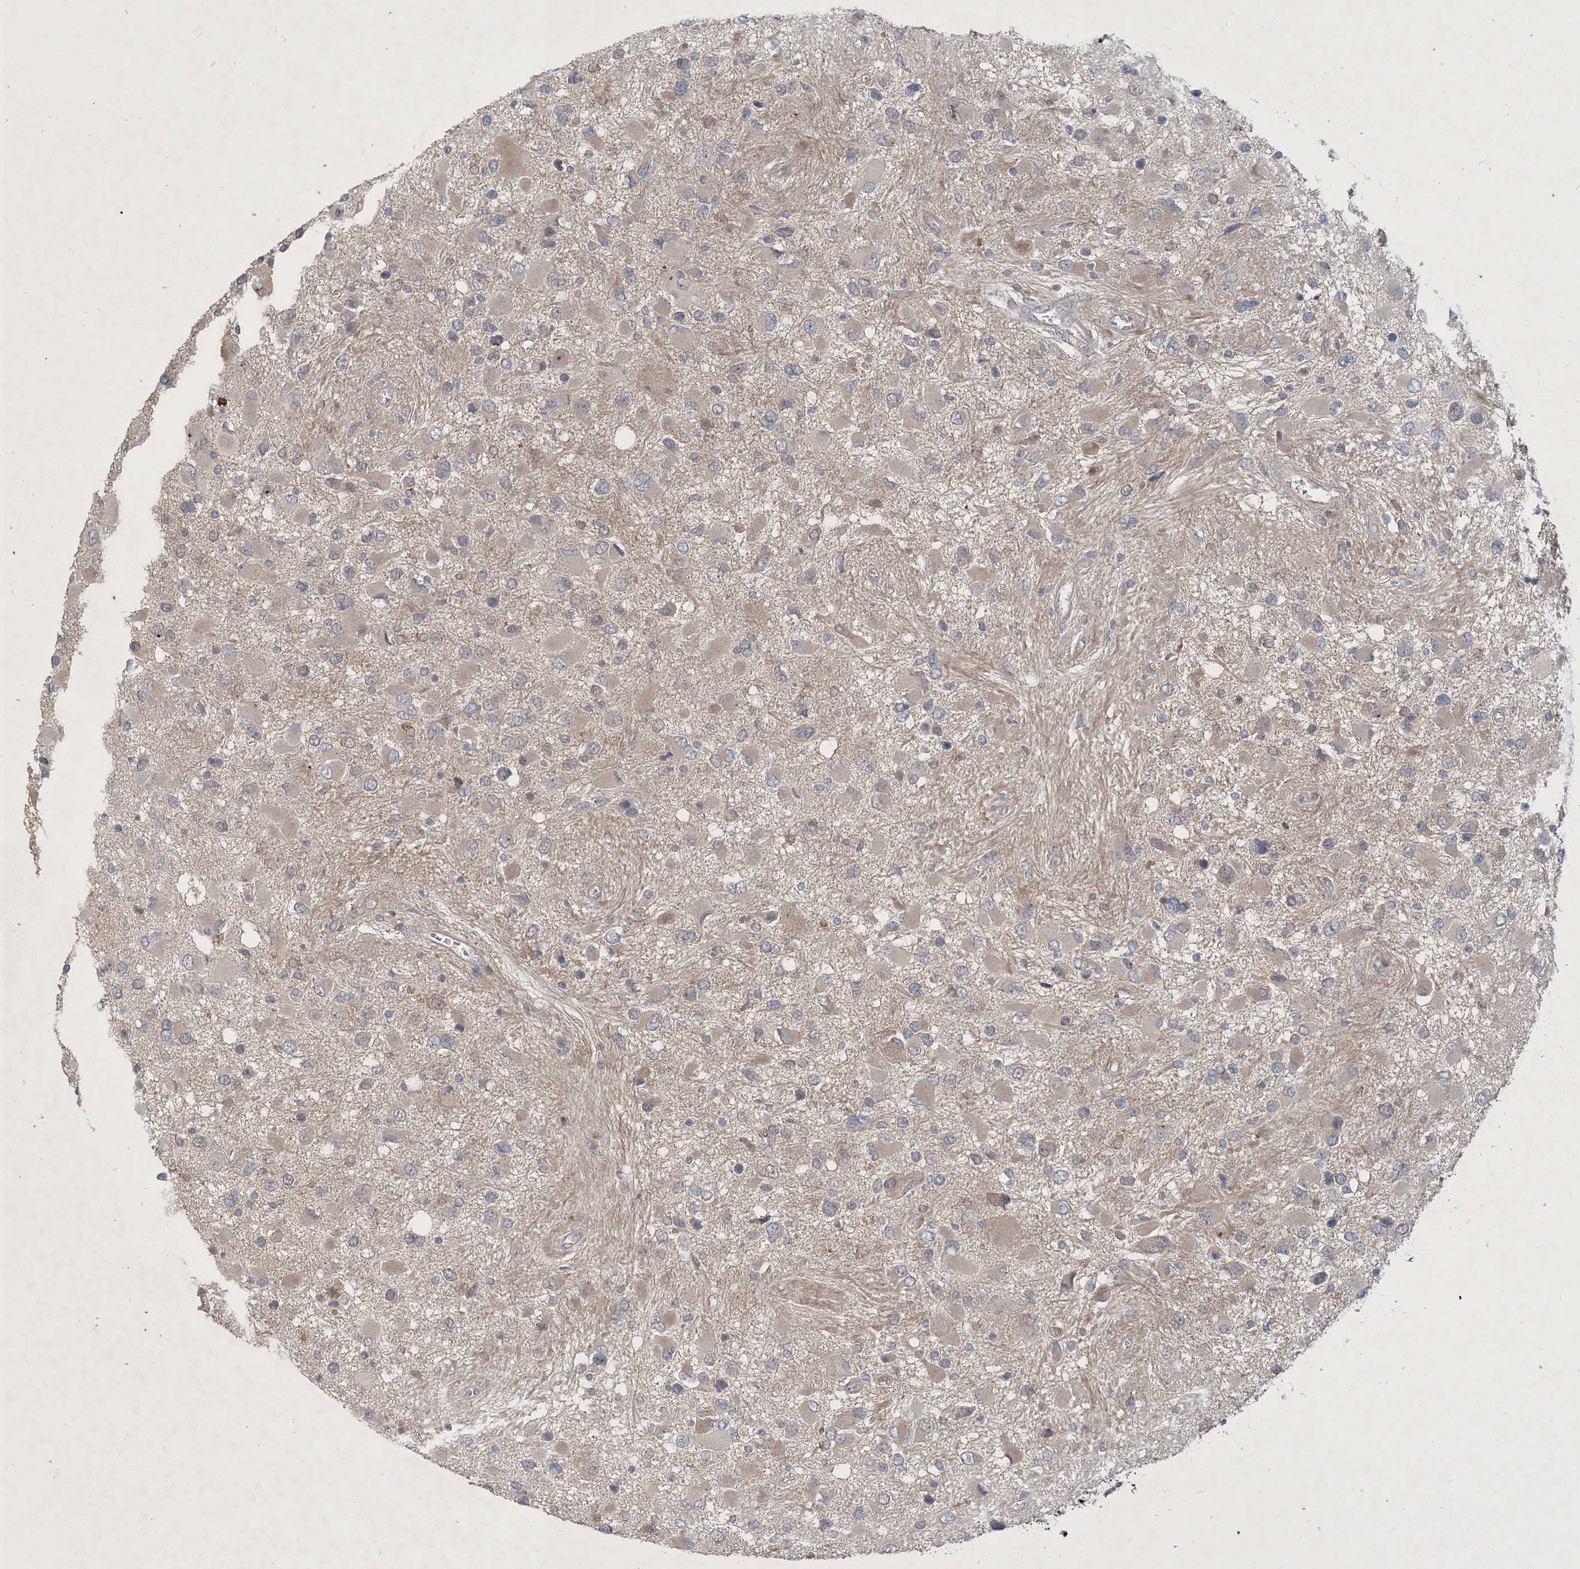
{"staining": {"intensity": "negative", "quantity": "none", "location": "none"}, "tissue": "glioma", "cell_type": "Tumor cells", "image_type": "cancer", "snomed": [{"axis": "morphology", "description": "Glioma, malignant, High grade"}, {"axis": "topography", "description": "Brain"}], "caption": "Immunohistochemistry (IHC) of human glioma shows no staining in tumor cells.", "gene": "CDS1", "patient": {"sex": "male", "age": 53}}